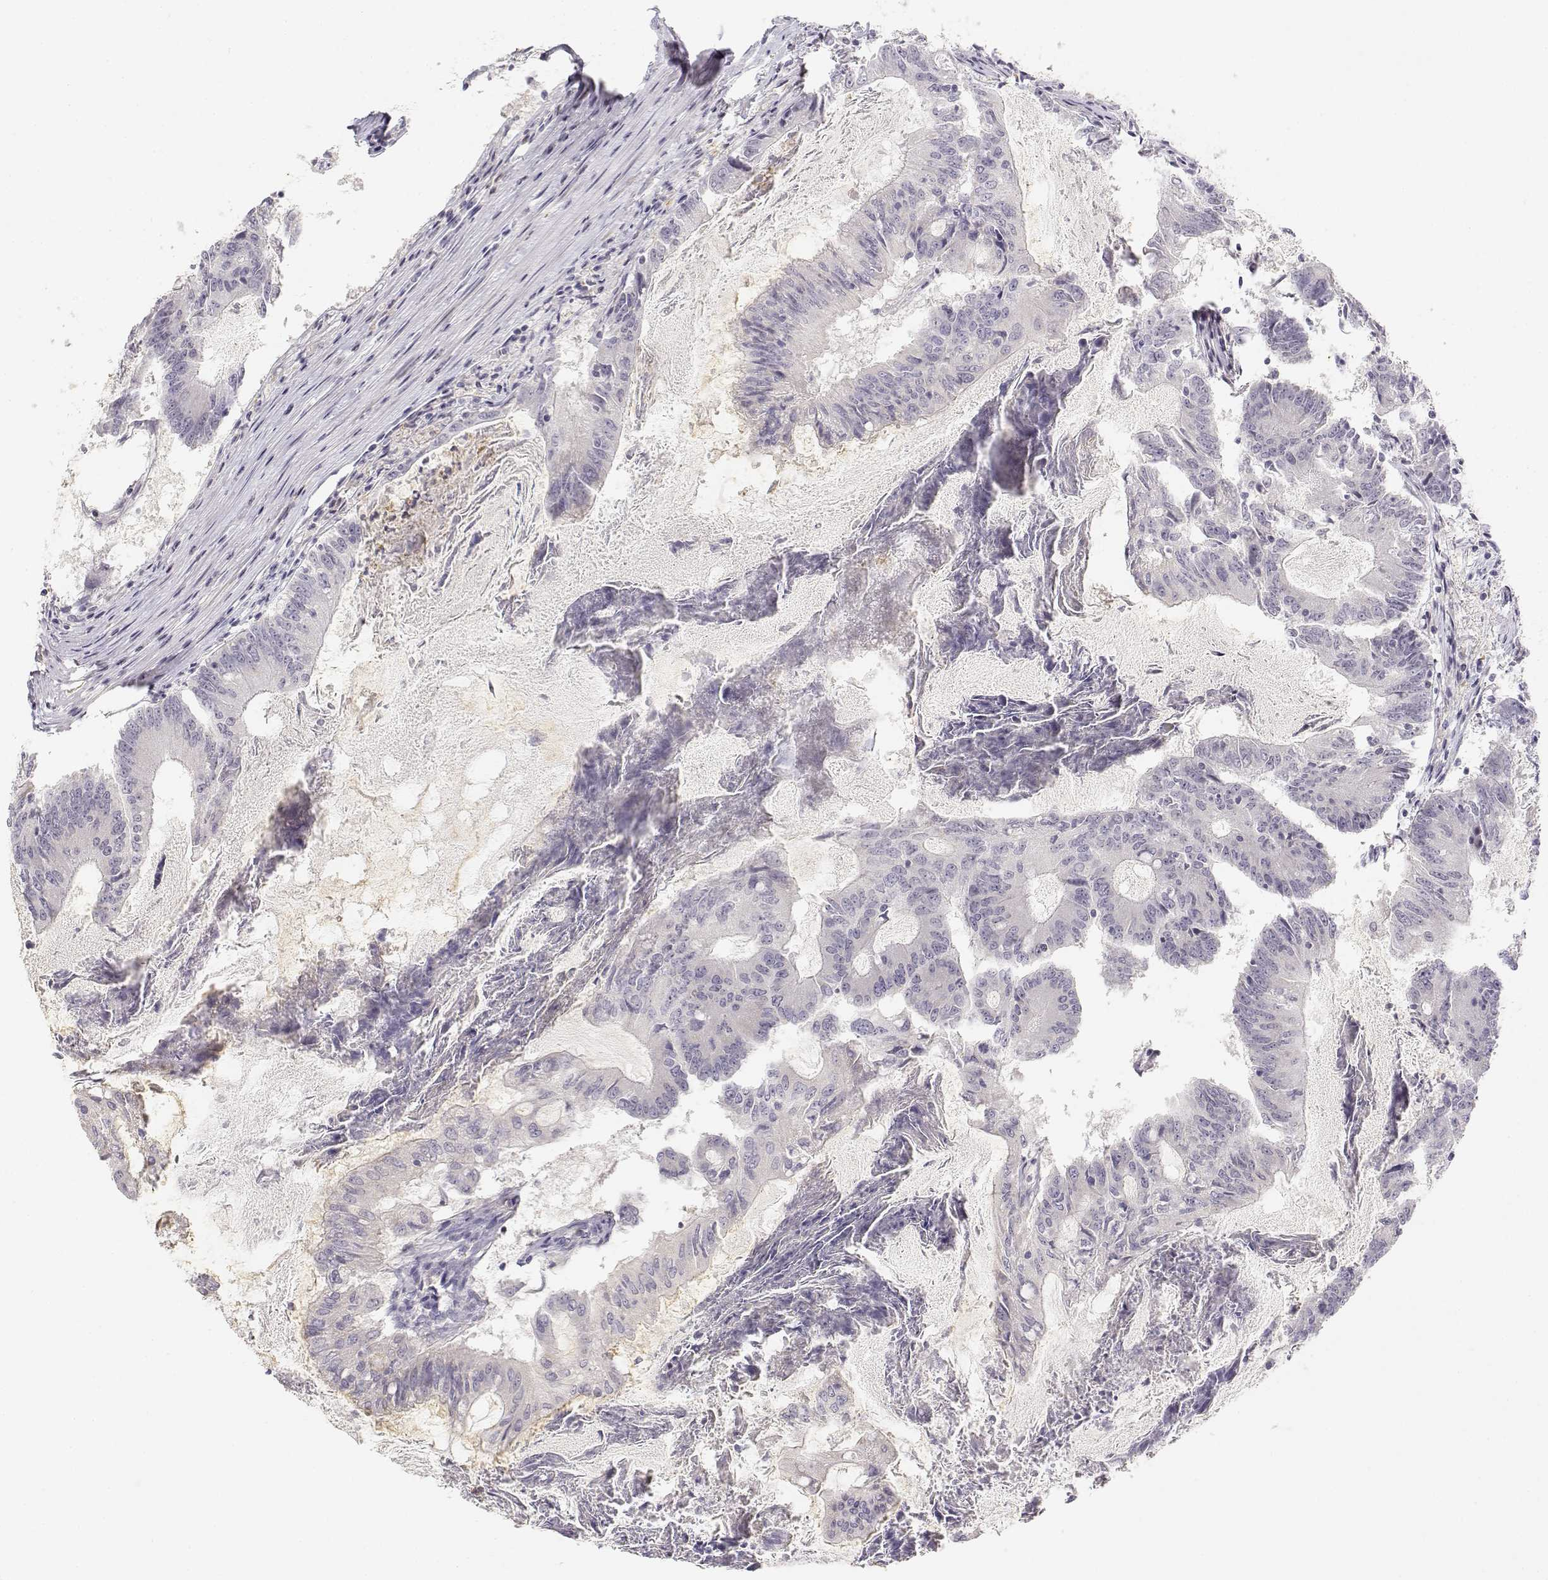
{"staining": {"intensity": "negative", "quantity": "none", "location": "none"}, "tissue": "colorectal cancer", "cell_type": "Tumor cells", "image_type": "cancer", "snomed": [{"axis": "morphology", "description": "Adenocarcinoma, NOS"}, {"axis": "topography", "description": "Colon"}], "caption": "A micrograph of colorectal adenocarcinoma stained for a protein exhibits no brown staining in tumor cells.", "gene": "GLIPR1L2", "patient": {"sex": "female", "age": 70}}